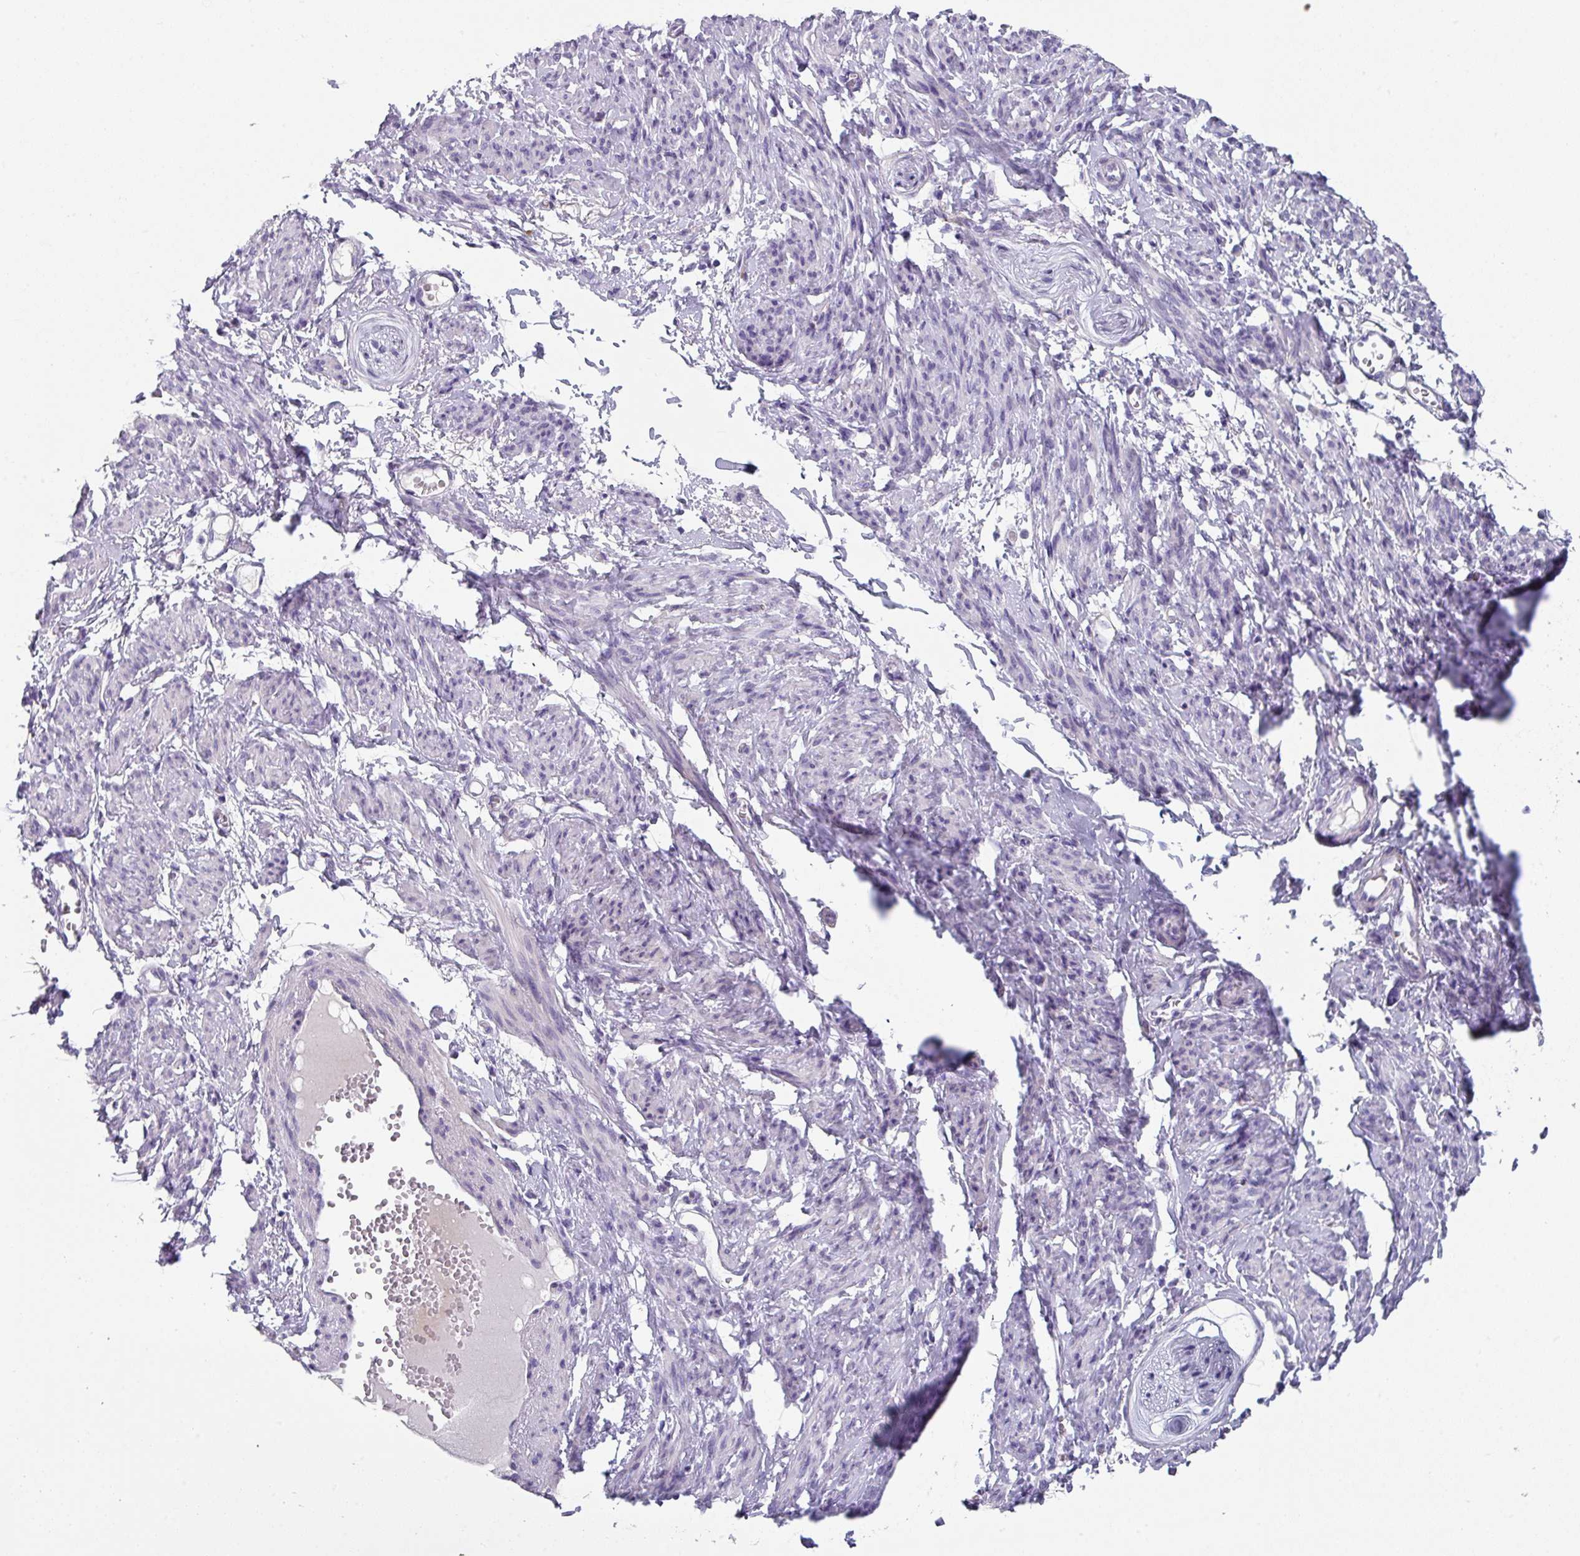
{"staining": {"intensity": "negative", "quantity": "none", "location": "none"}, "tissue": "smooth muscle", "cell_type": "Smooth muscle cells", "image_type": "normal", "snomed": [{"axis": "morphology", "description": "Normal tissue, NOS"}, {"axis": "topography", "description": "Smooth muscle"}], "caption": "Smooth muscle cells show no significant expression in unremarkable smooth muscle. (IHC, brightfield microscopy, high magnification).", "gene": "DEFB115", "patient": {"sex": "female", "age": 65}}